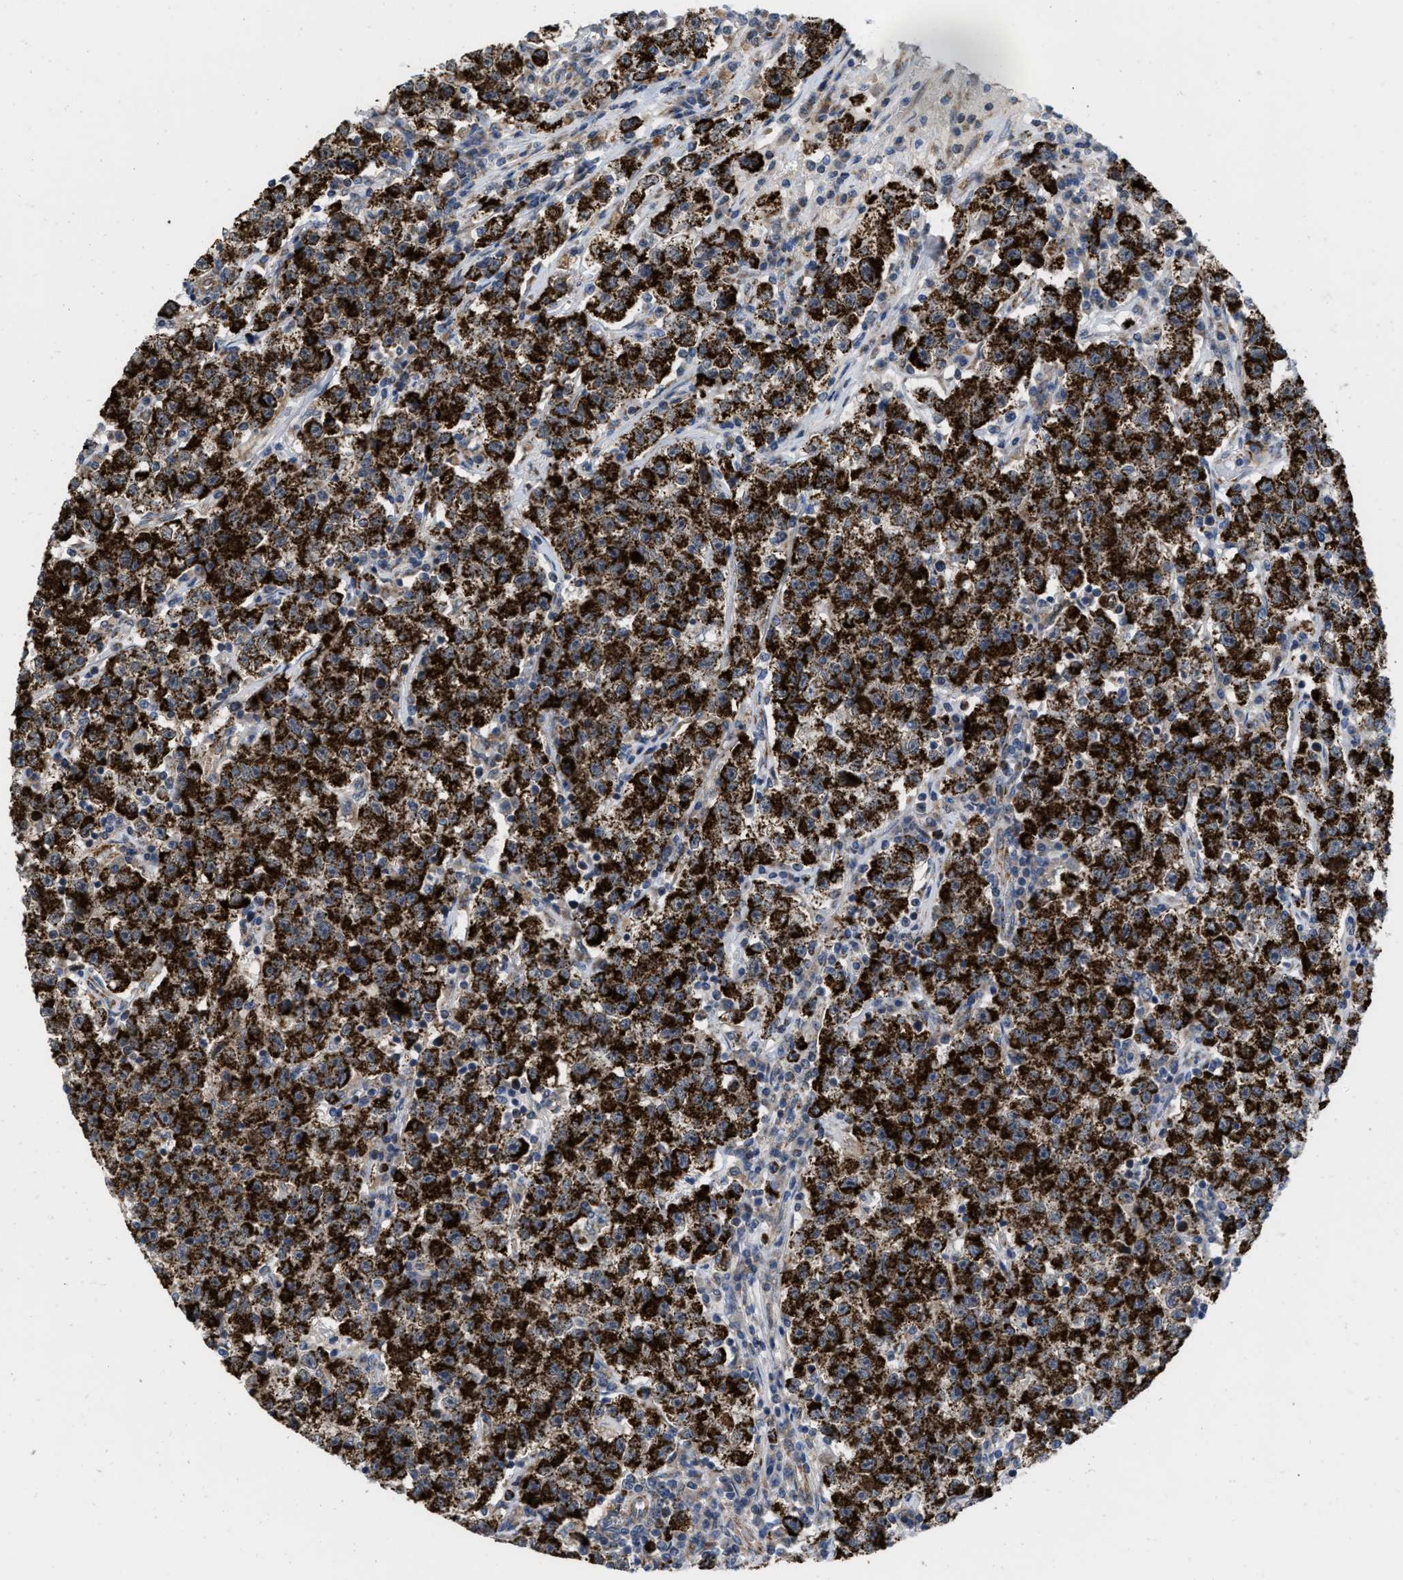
{"staining": {"intensity": "strong", "quantity": ">75%", "location": "cytoplasmic/membranous"}, "tissue": "testis cancer", "cell_type": "Tumor cells", "image_type": "cancer", "snomed": [{"axis": "morphology", "description": "Seminoma, NOS"}, {"axis": "topography", "description": "Testis"}], "caption": "Immunohistochemistry (IHC) of human testis cancer exhibits high levels of strong cytoplasmic/membranous staining in approximately >75% of tumor cells.", "gene": "AKAP1", "patient": {"sex": "male", "age": 22}}